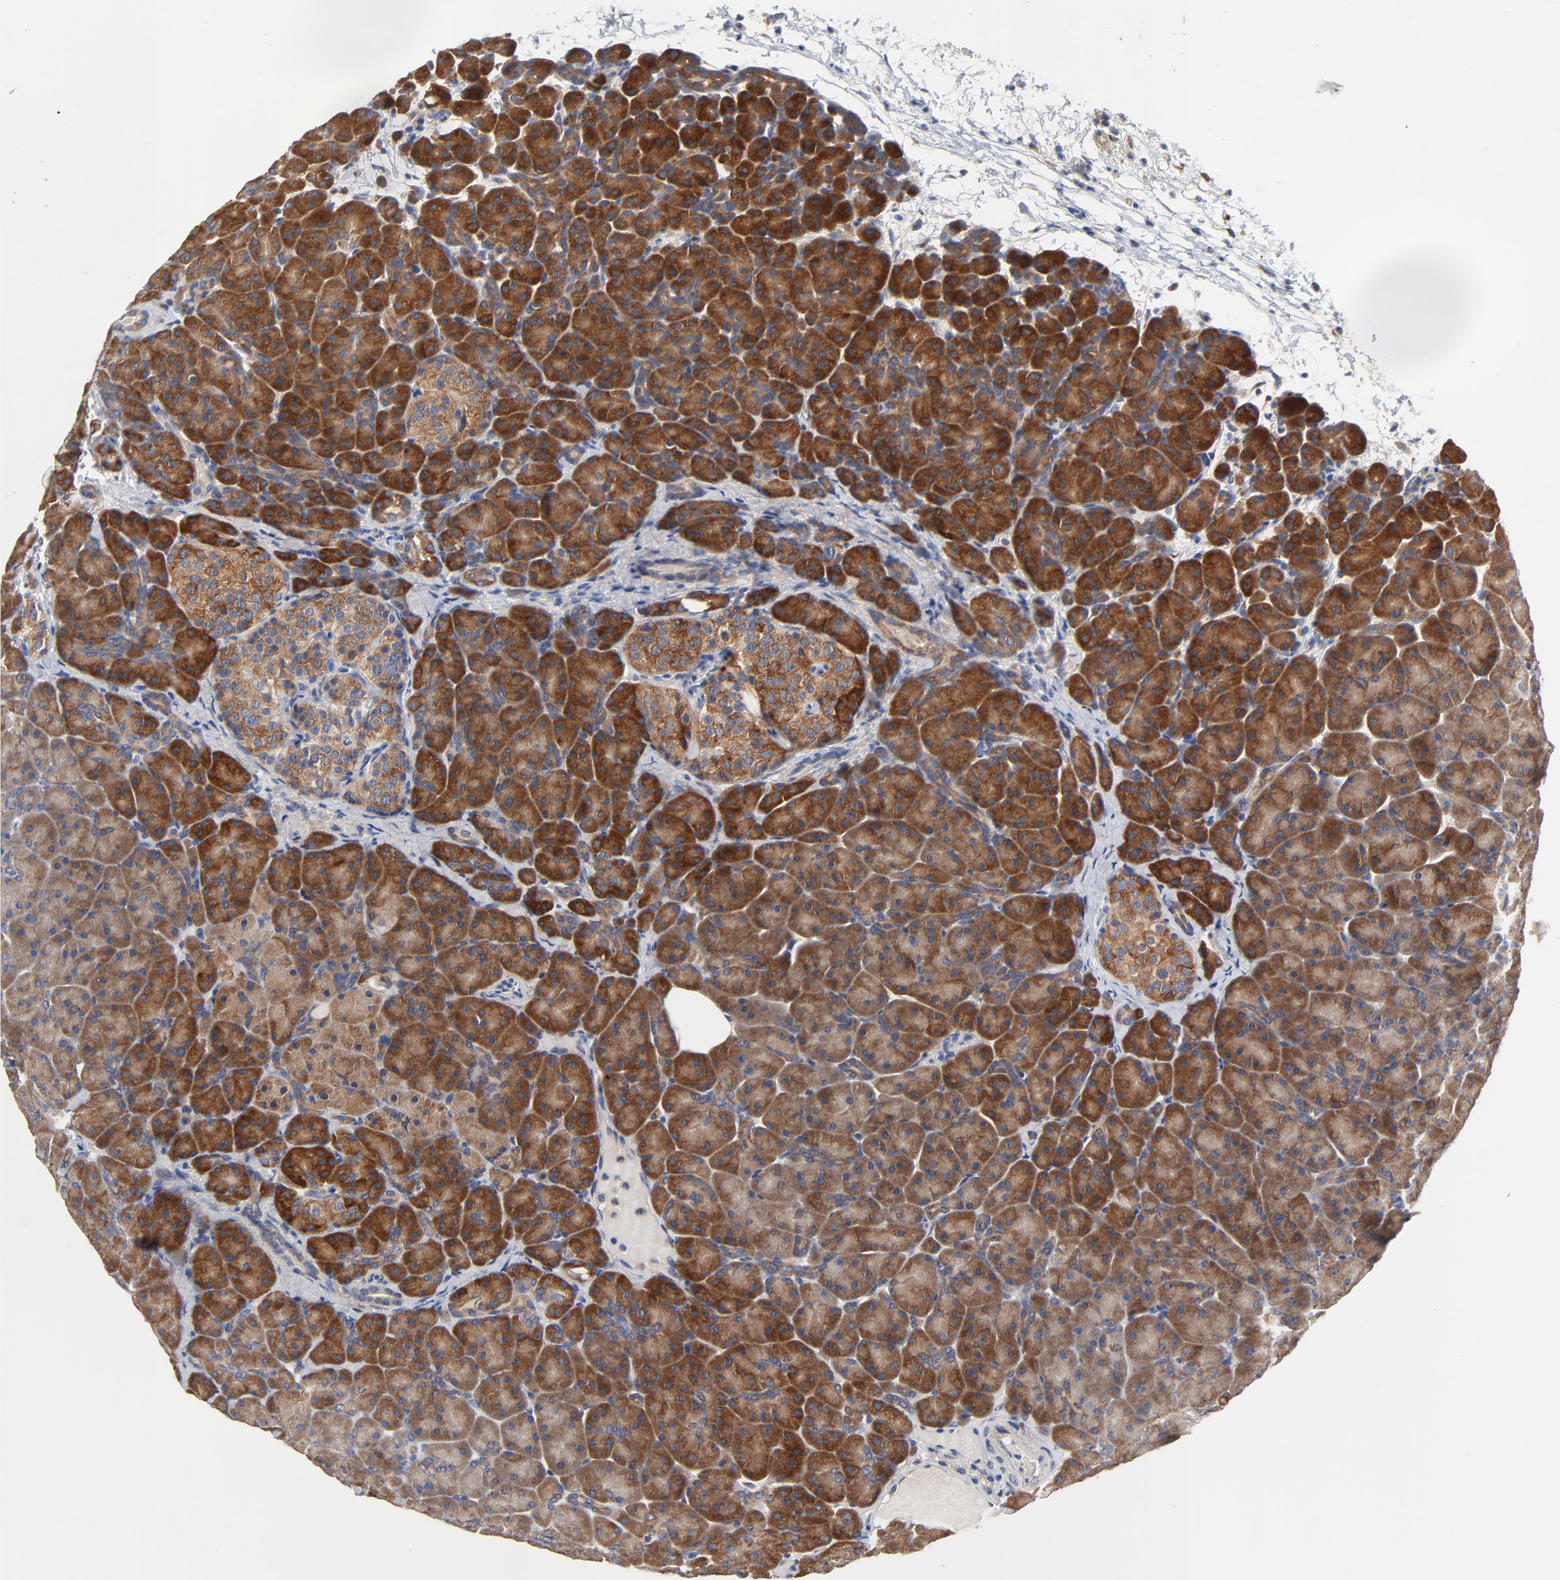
{"staining": {"intensity": "strong", "quantity": ">75%", "location": "cytoplasmic/membranous"}, "tissue": "pancreas", "cell_type": "Exocrine glandular cells", "image_type": "normal", "snomed": [{"axis": "morphology", "description": "Normal tissue, NOS"}, {"axis": "topography", "description": "Pancreas"}], "caption": "This histopathology image shows immunohistochemistry staining of normal human pancreas, with high strong cytoplasmic/membranous staining in approximately >75% of exocrine glandular cells.", "gene": "VAV2", "patient": {"sex": "male", "age": 66}}